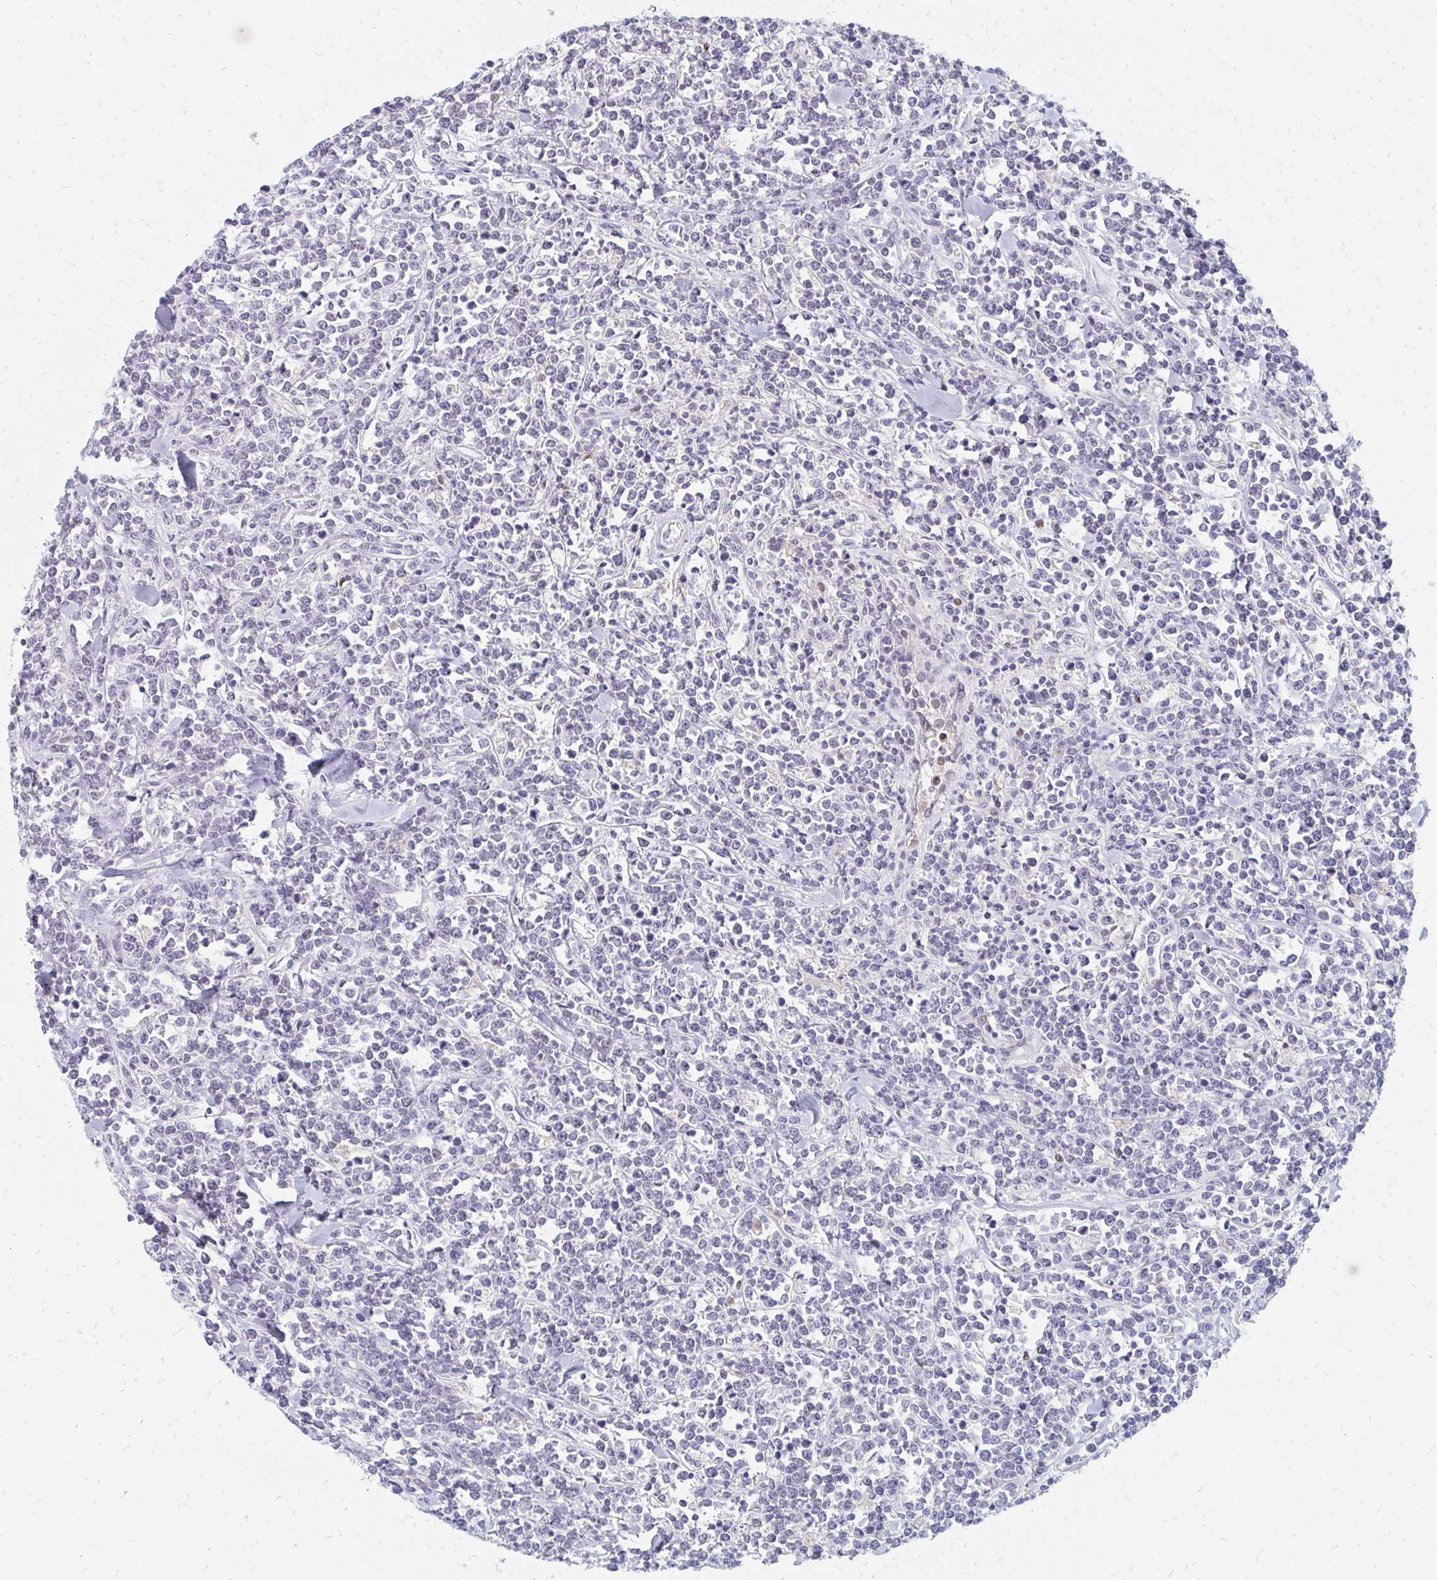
{"staining": {"intensity": "negative", "quantity": "none", "location": "none"}, "tissue": "lymphoma", "cell_type": "Tumor cells", "image_type": "cancer", "snomed": [{"axis": "morphology", "description": "Malignant lymphoma, non-Hodgkin's type, High grade"}, {"axis": "topography", "description": "Small intestine"}, {"axis": "topography", "description": "Colon"}], "caption": "This is an IHC histopathology image of human lymphoma. There is no expression in tumor cells.", "gene": "PLK3", "patient": {"sex": "male", "age": 8}}